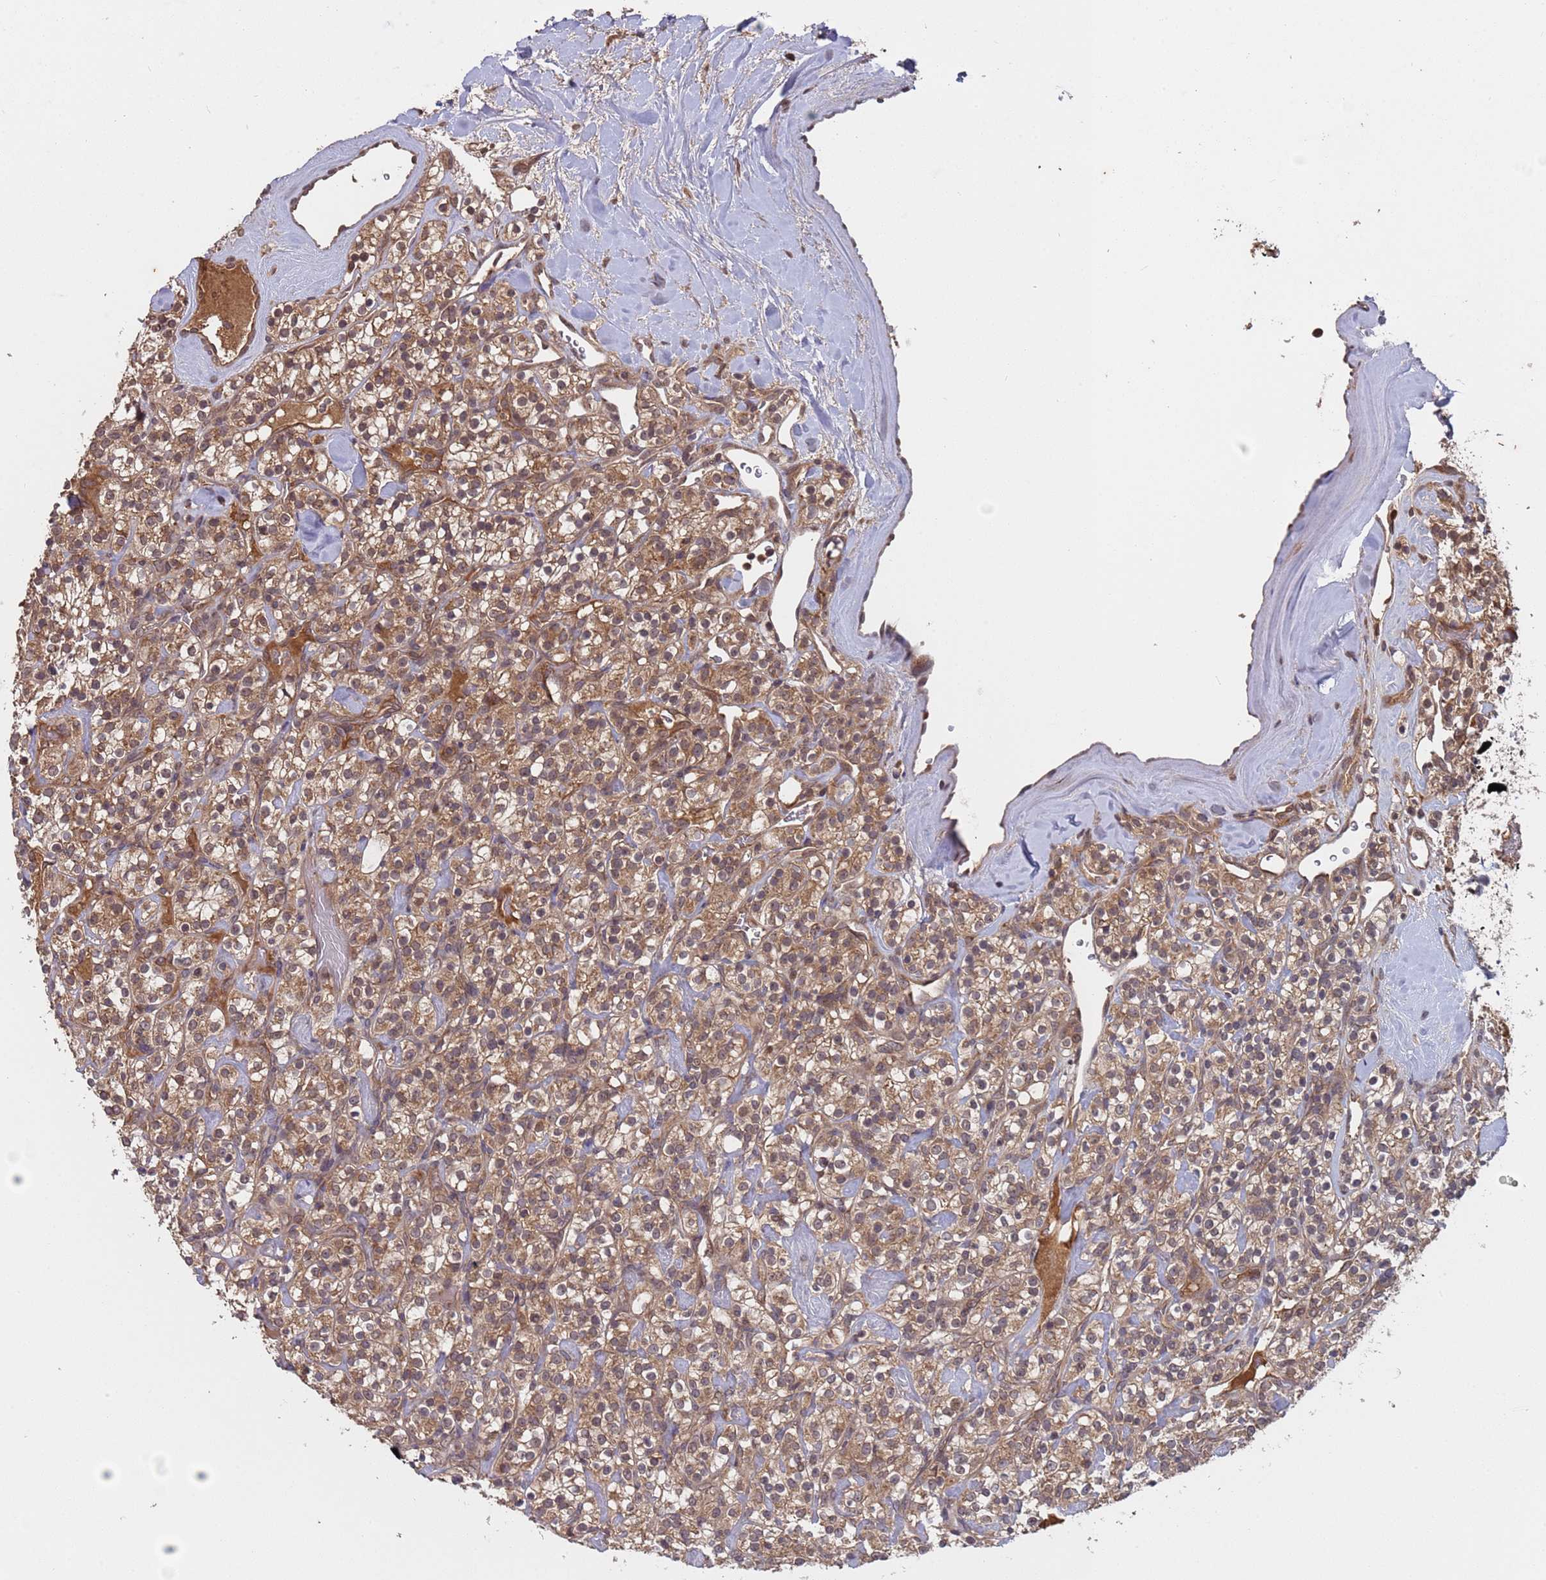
{"staining": {"intensity": "moderate", "quantity": ">75%", "location": "cytoplasmic/membranous,nuclear"}, "tissue": "renal cancer", "cell_type": "Tumor cells", "image_type": "cancer", "snomed": [{"axis": "morphology", "description": "Adenocarcinoma, NOS"}, {"axis": "topography", "description": "Kidney"}], "caption": "Immunohistochemical staining of human renal adenocarcinoma reveals moderate cytoplasmic/membranous and nuclear protein staining in about >75% of tumor cells. The staining is performed using DAB (3,3'-diaminobenzidine) brown chromogen to label protein expression. The nuclei are counter-stained blue using hematoxylin.", "gene": "ERI1", "patient": {"sex": "male", "age": 77}}